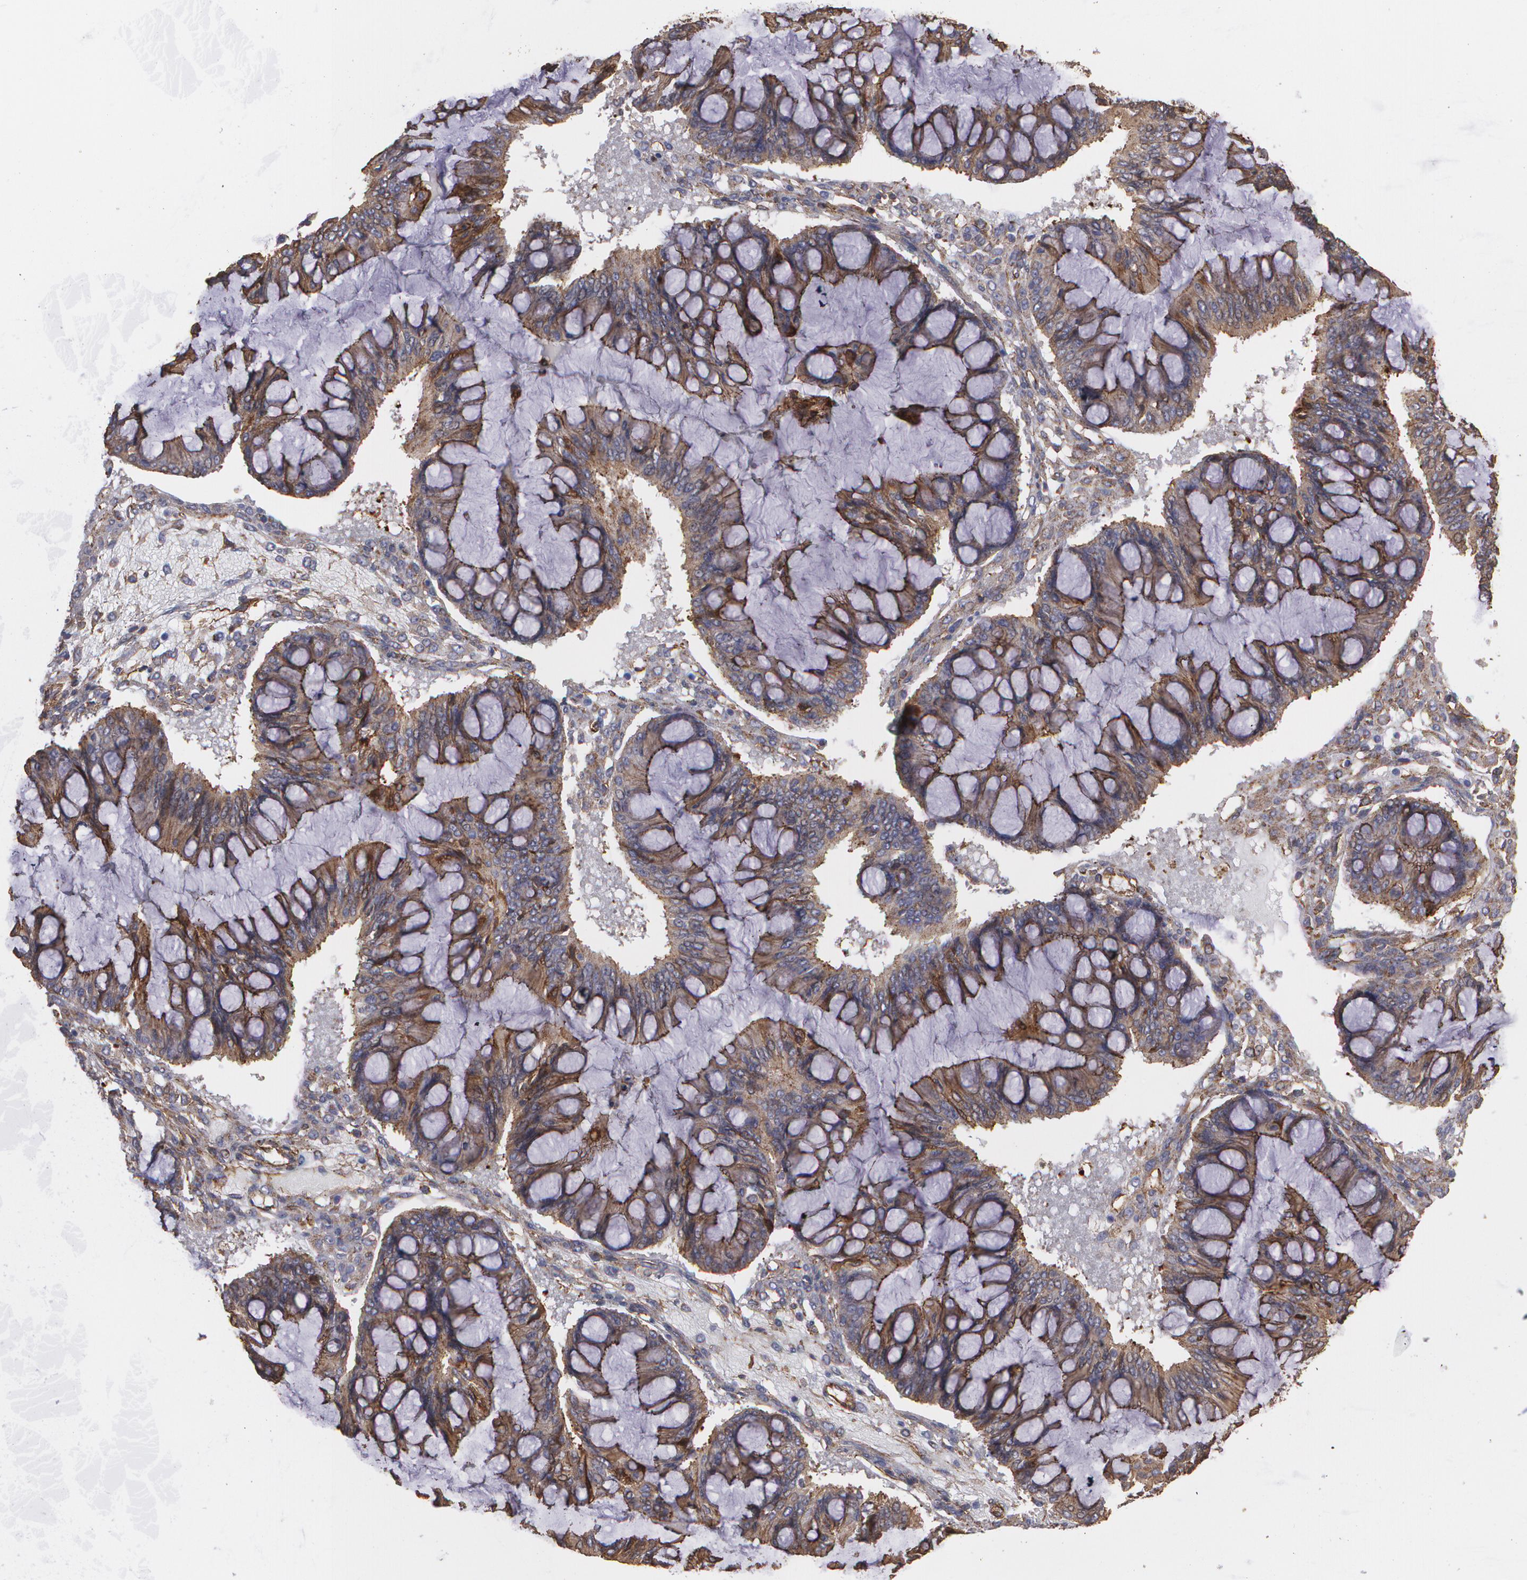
{"staining": {"intensity": "moderate", "quantity": ">75%", "location": "cytoplasmic/membranous"}, "tissue": "ovarian cancer", "cell_type": "Tumor cells", "image_type": "cancer", "snomed": [{"axis": "morphology", "description": "Cystadenocarcinoma, mucinous, NOS"}, {"axis": "topography", "description": "Ovary"}], "caption": "Human ovarian mucinous cystadenocarcinoma stained for a protein (brown) shows moderate cytoplasmic/membranous positive staining in approximately >75% of tumor cells.", "gene": "TJP1", "patient": {"sex": "female", "age": 73}}